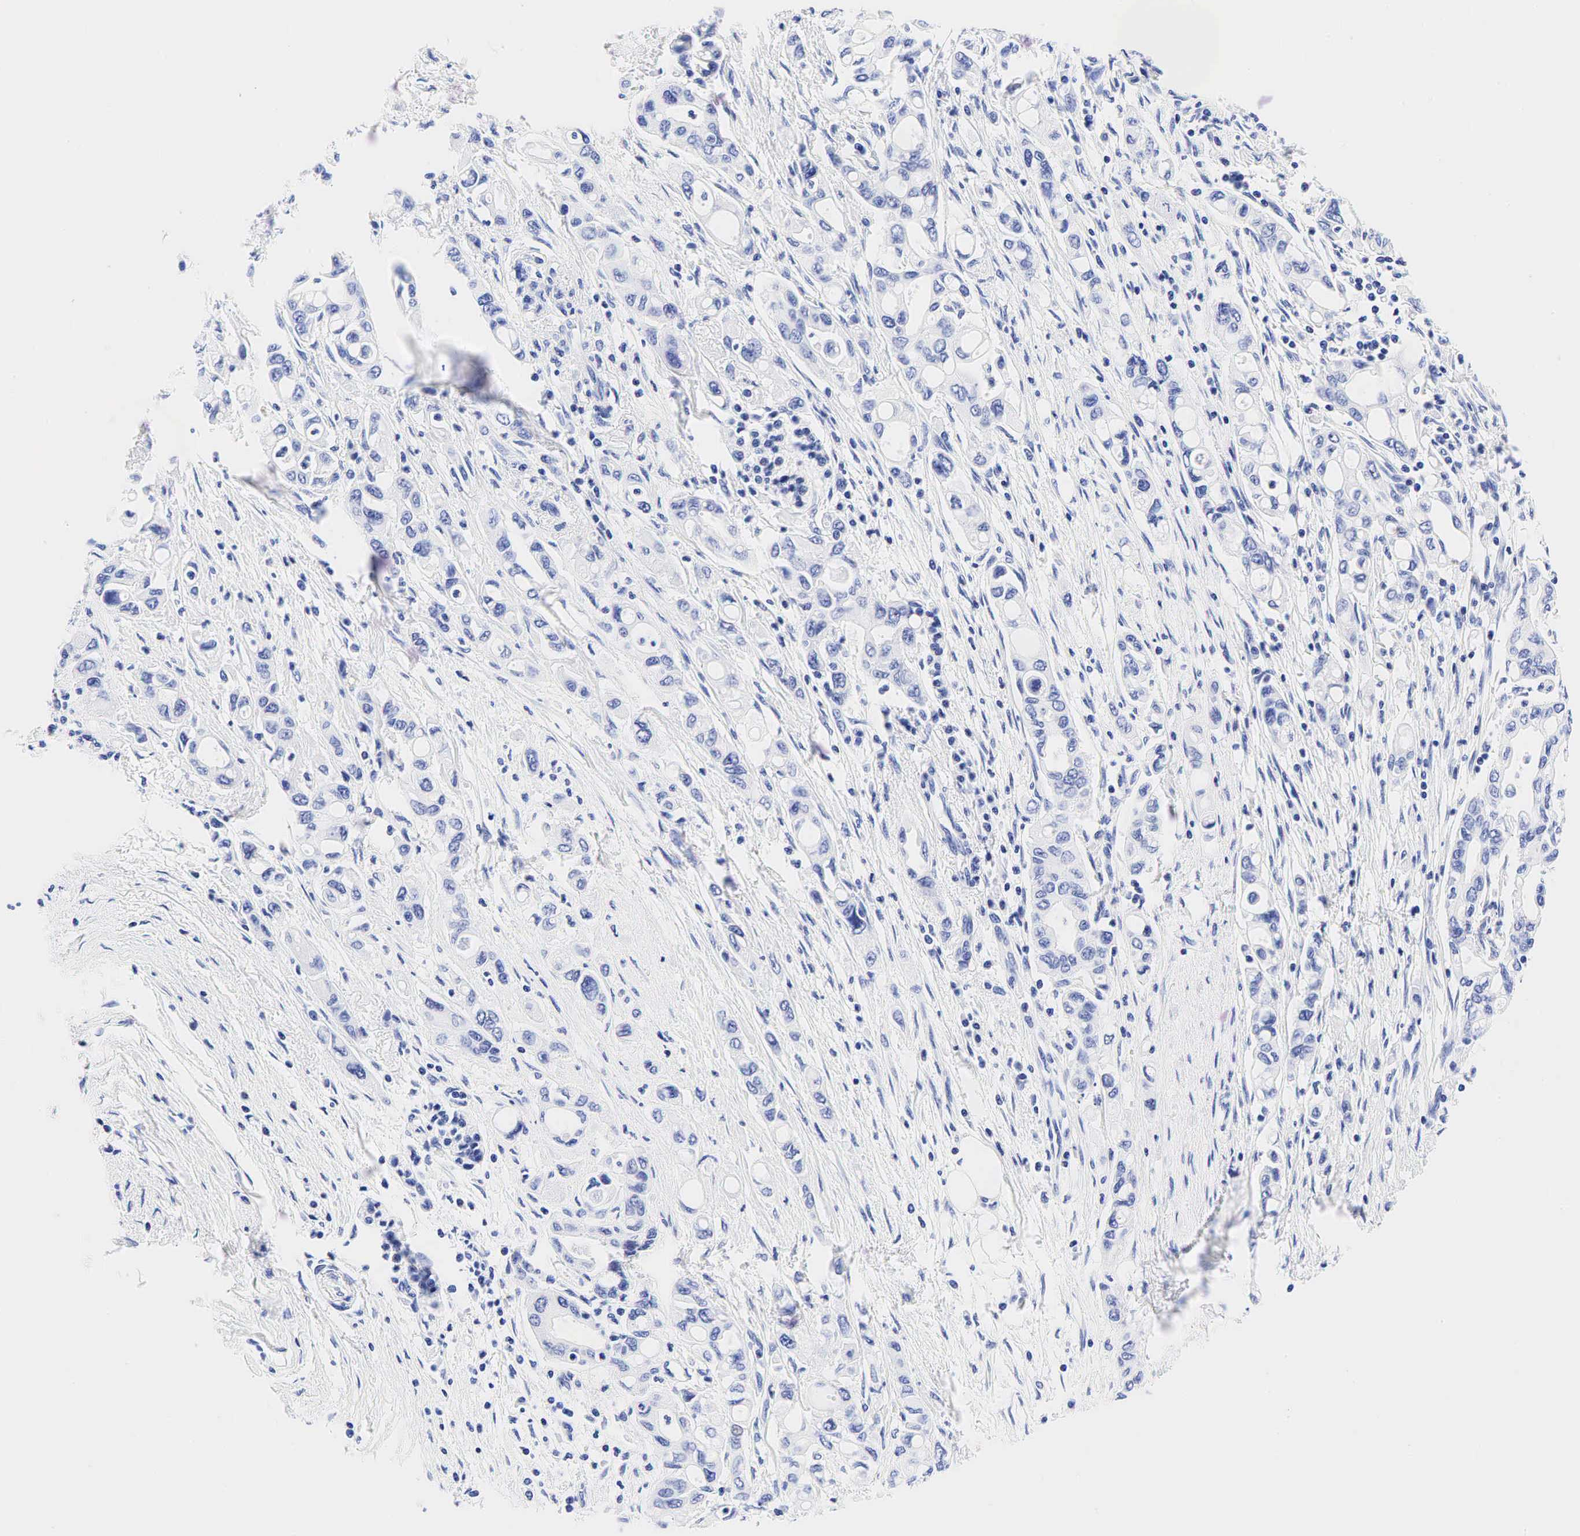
{"staining": {"intensity": "negative", "quantity": "none", "location": "none"}, "tissue": "pancreatic cancer", "cell_type": "Tumor cells", "image_type": "cancer", "snomed": [{"axis": "morphology", "description": "Adenocarcinoma, NOS"}, {"axis": "topography", "description": "Pancreas"}], "caption": "A high-resolution histopathology image shows immunohistochemistry (IHC) staining of pancreatic adenocarcinoma, which demonstrates no significant positivity in tumor cells. Nuclei are stained in blue.", "gene": "ESR1", "patient": {"sex": "female", "age": 57}}